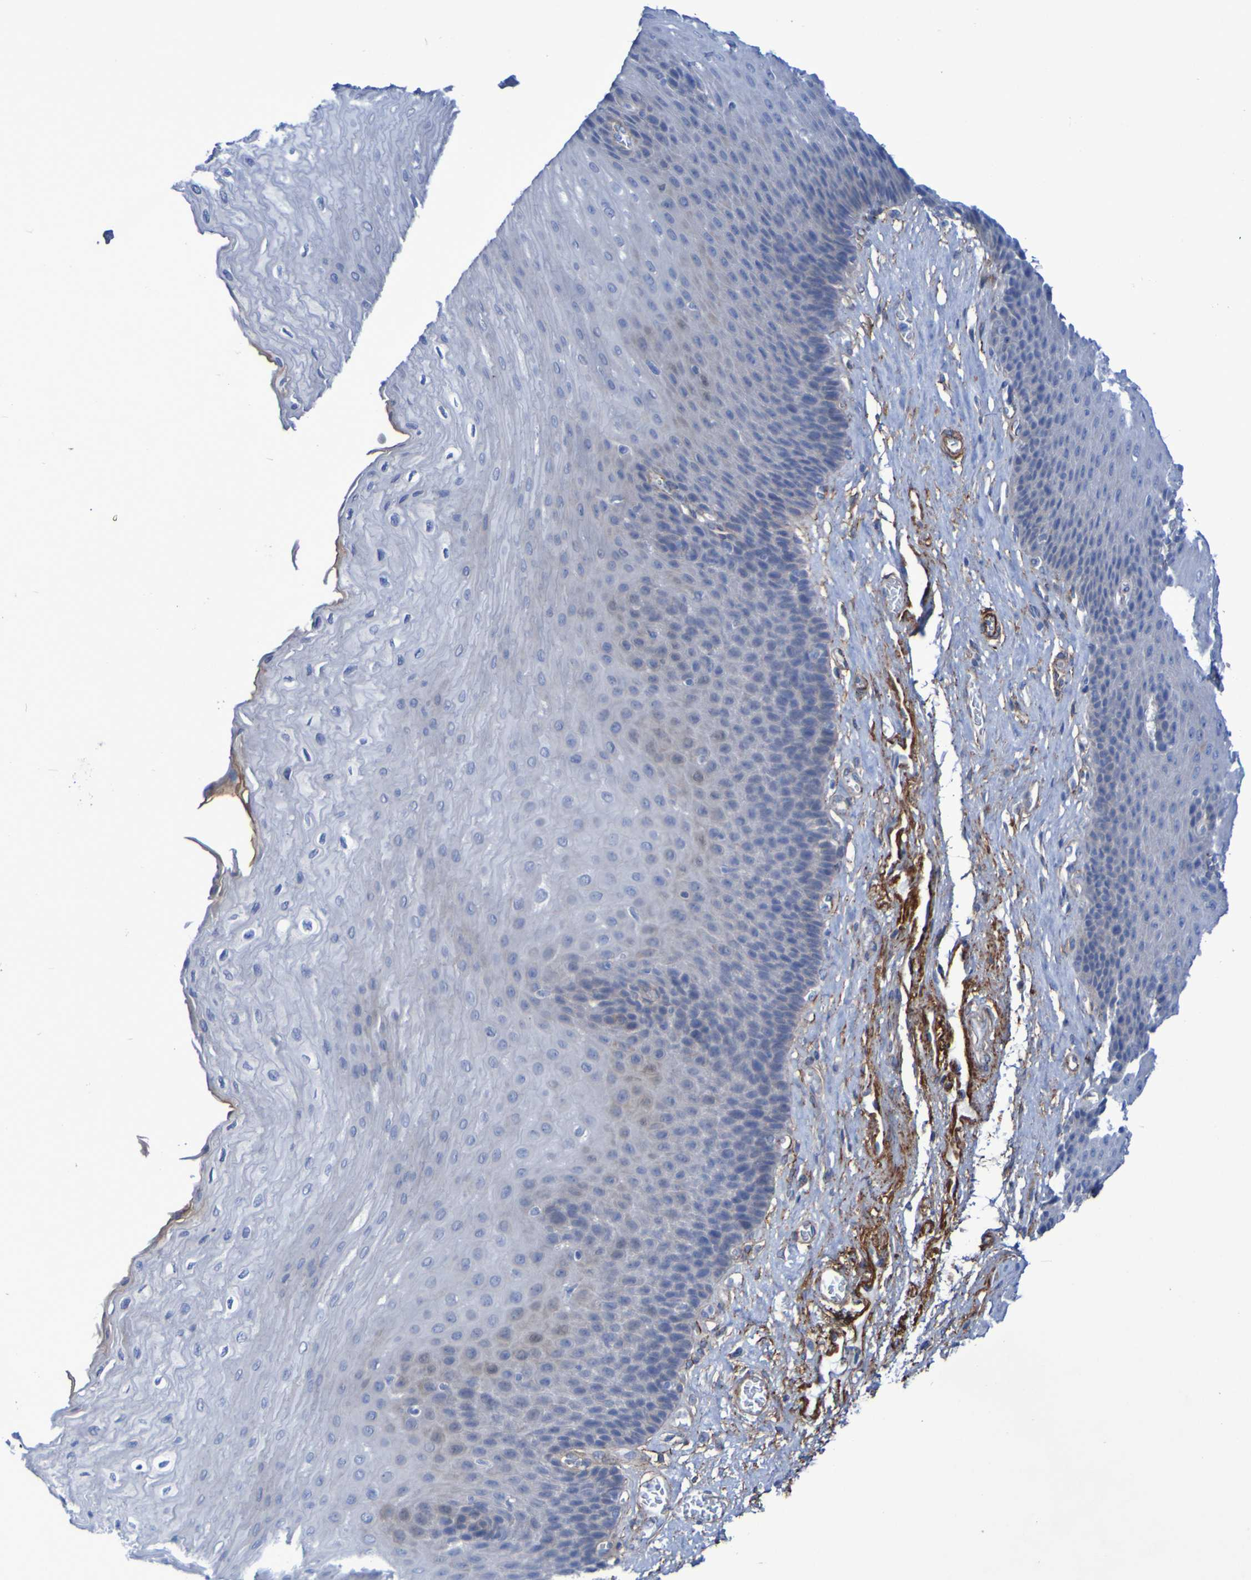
{"staining": {"intensity": "moderate", "quantity": "<25%", "location": "cytoplasmic/membranous"}, "tissue": "esophagus", "cell_type": "Squamous epithelial cells", "image_type": "normal", "snomed": [{"axis": "morphology", "description": "Normal tissue, NOS"}, {"axis": "topography", "description": "Esophagus"}], "caption": "Immunohistochemical staining of benign human esophagus exhibits <25% levels of moderate cytoplasmic/membranous protein staining in approximately <25% of squamous epithelial cells.", "gene": "LPP", "patient": {"sex": "female", "age": 72}}